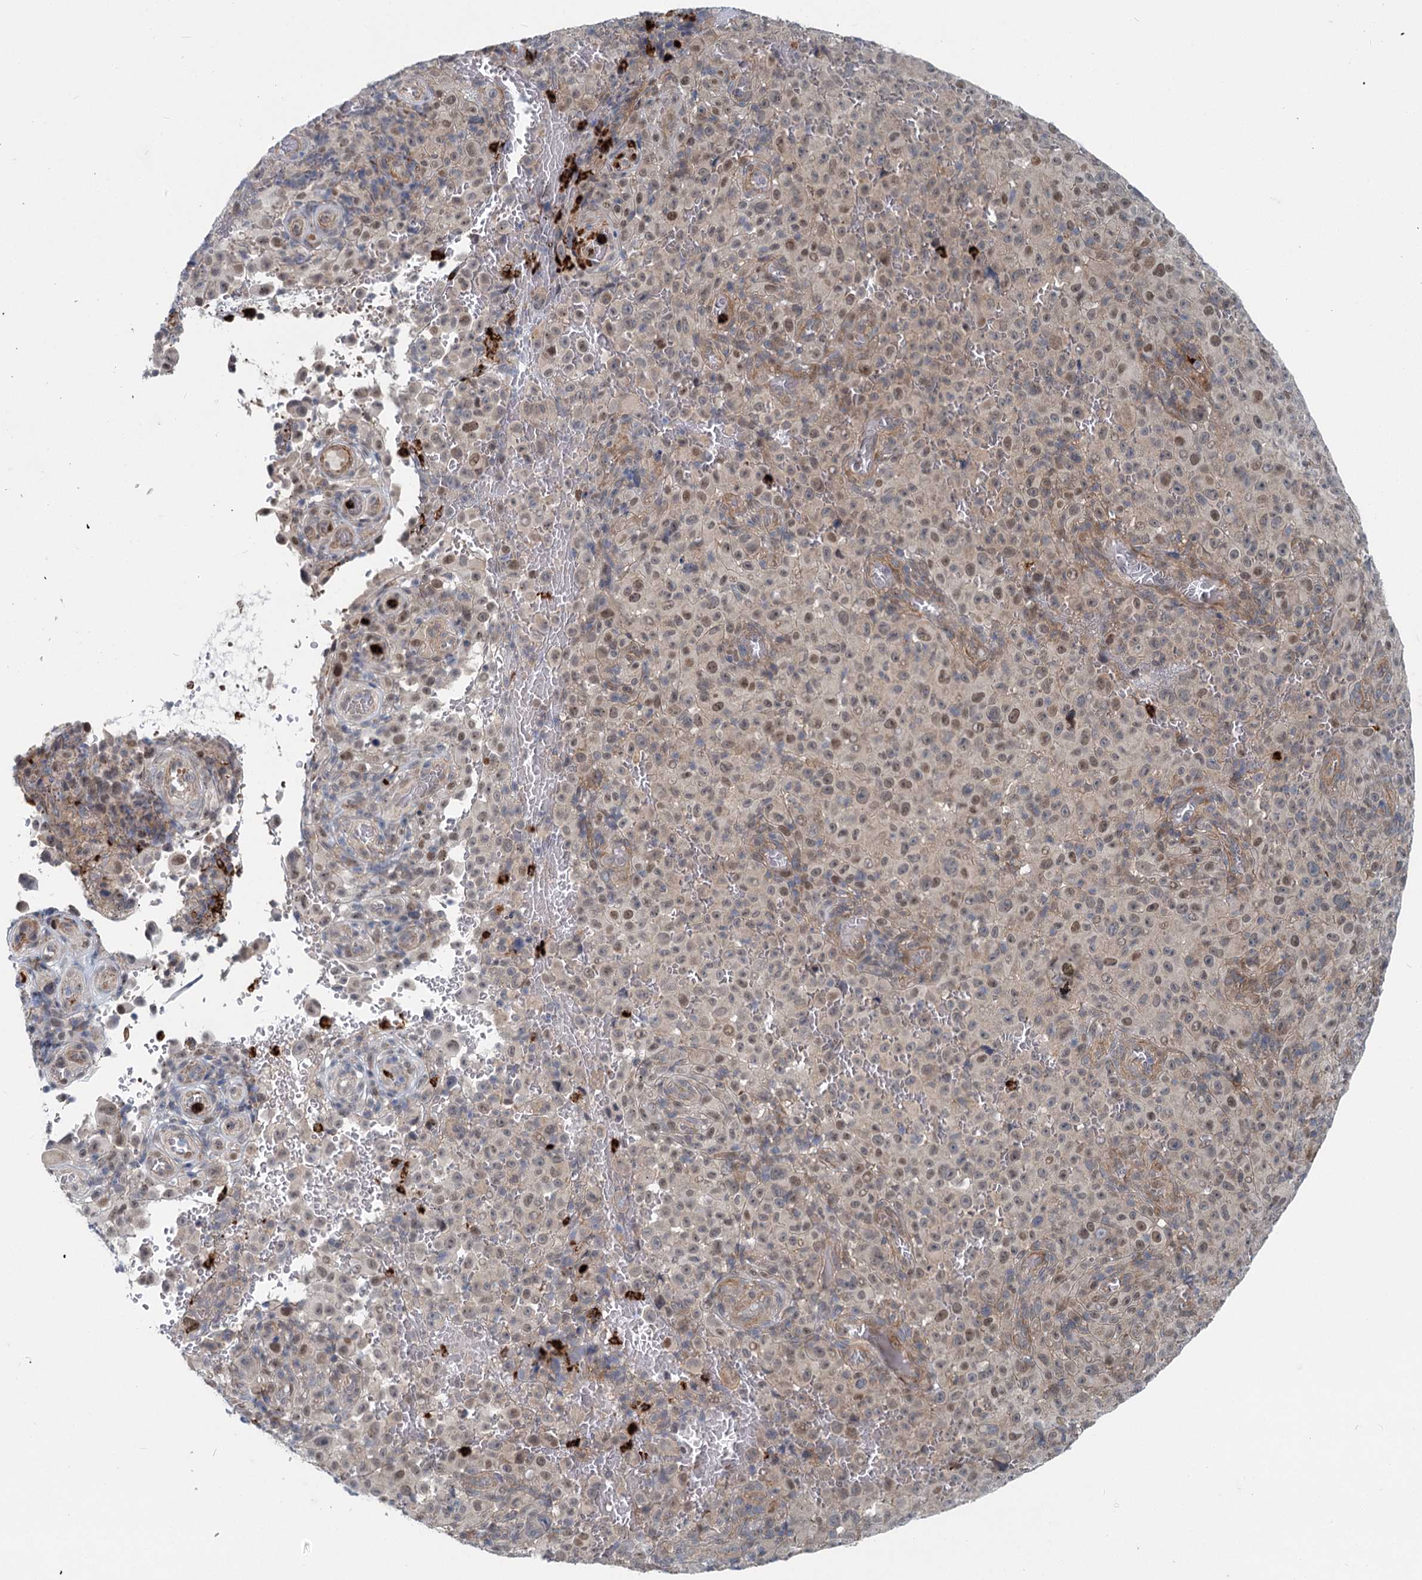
{"staining": {"intensity": "weak", "quantity": "25%-75%", "location": "cytoplasmic/membranous,nuclear"}, "tissue": "melanoma", "cell_type": "Tumor cells", "image_type": "cancer", "snomed": [{"axis": "morphology", "description": "Malignant melanoma, NOS"}, {"axis": "topography", "description": "Skin"}], "caption": "A histopathology image showing weak cytoplasmic/membranous and nuclear staining in about 25%-75% of tumor cells in melanoma, as visualized by brown immunohistochemical staining.", "gene": "ADCY2", "patient": {"sex": "female", "age": 82}}